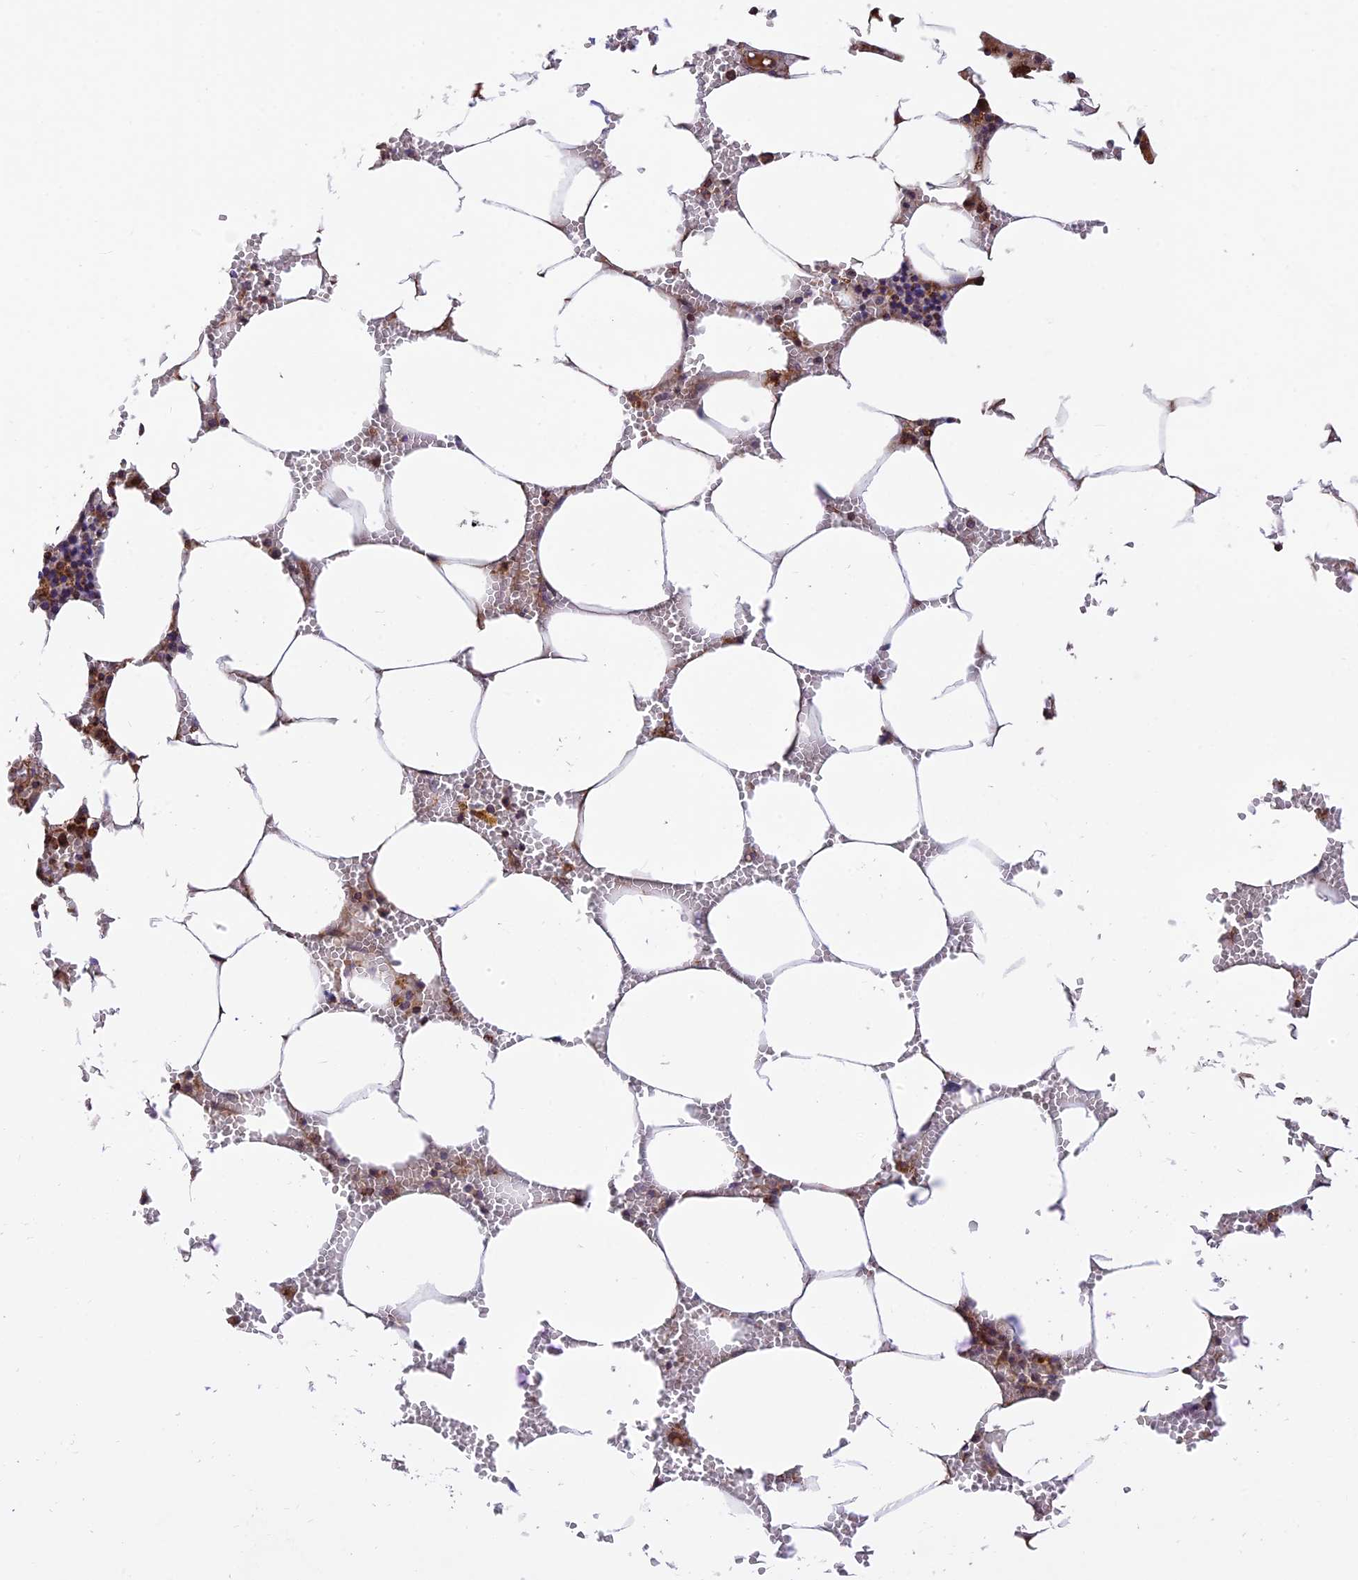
{"staining": {"intensity": "moderate", "quantity": "<25%", "location": "cytoplasmic/membranous"}, "tissue": "bone marrow", "cell_type": "Hematopoietic cells", "image_type": "normal", "snomed": [{"axis": "morphology", "description": "Normal tissue, NOS"}, {"axis": "topography", "description": "Bone marrow"}], "caption": "IHC histopathology image of unremarkable bone marrow: bone marrow stained using immunohistochemistry displays low levels of moderate protein expression localized specifically in the cytoplasmic/membranous of hematopoietic cells, appearing as a cytoplasmic/membranous brown color.", "gene": "MNS1", "patient": {"sex": "male", "age": 70}}